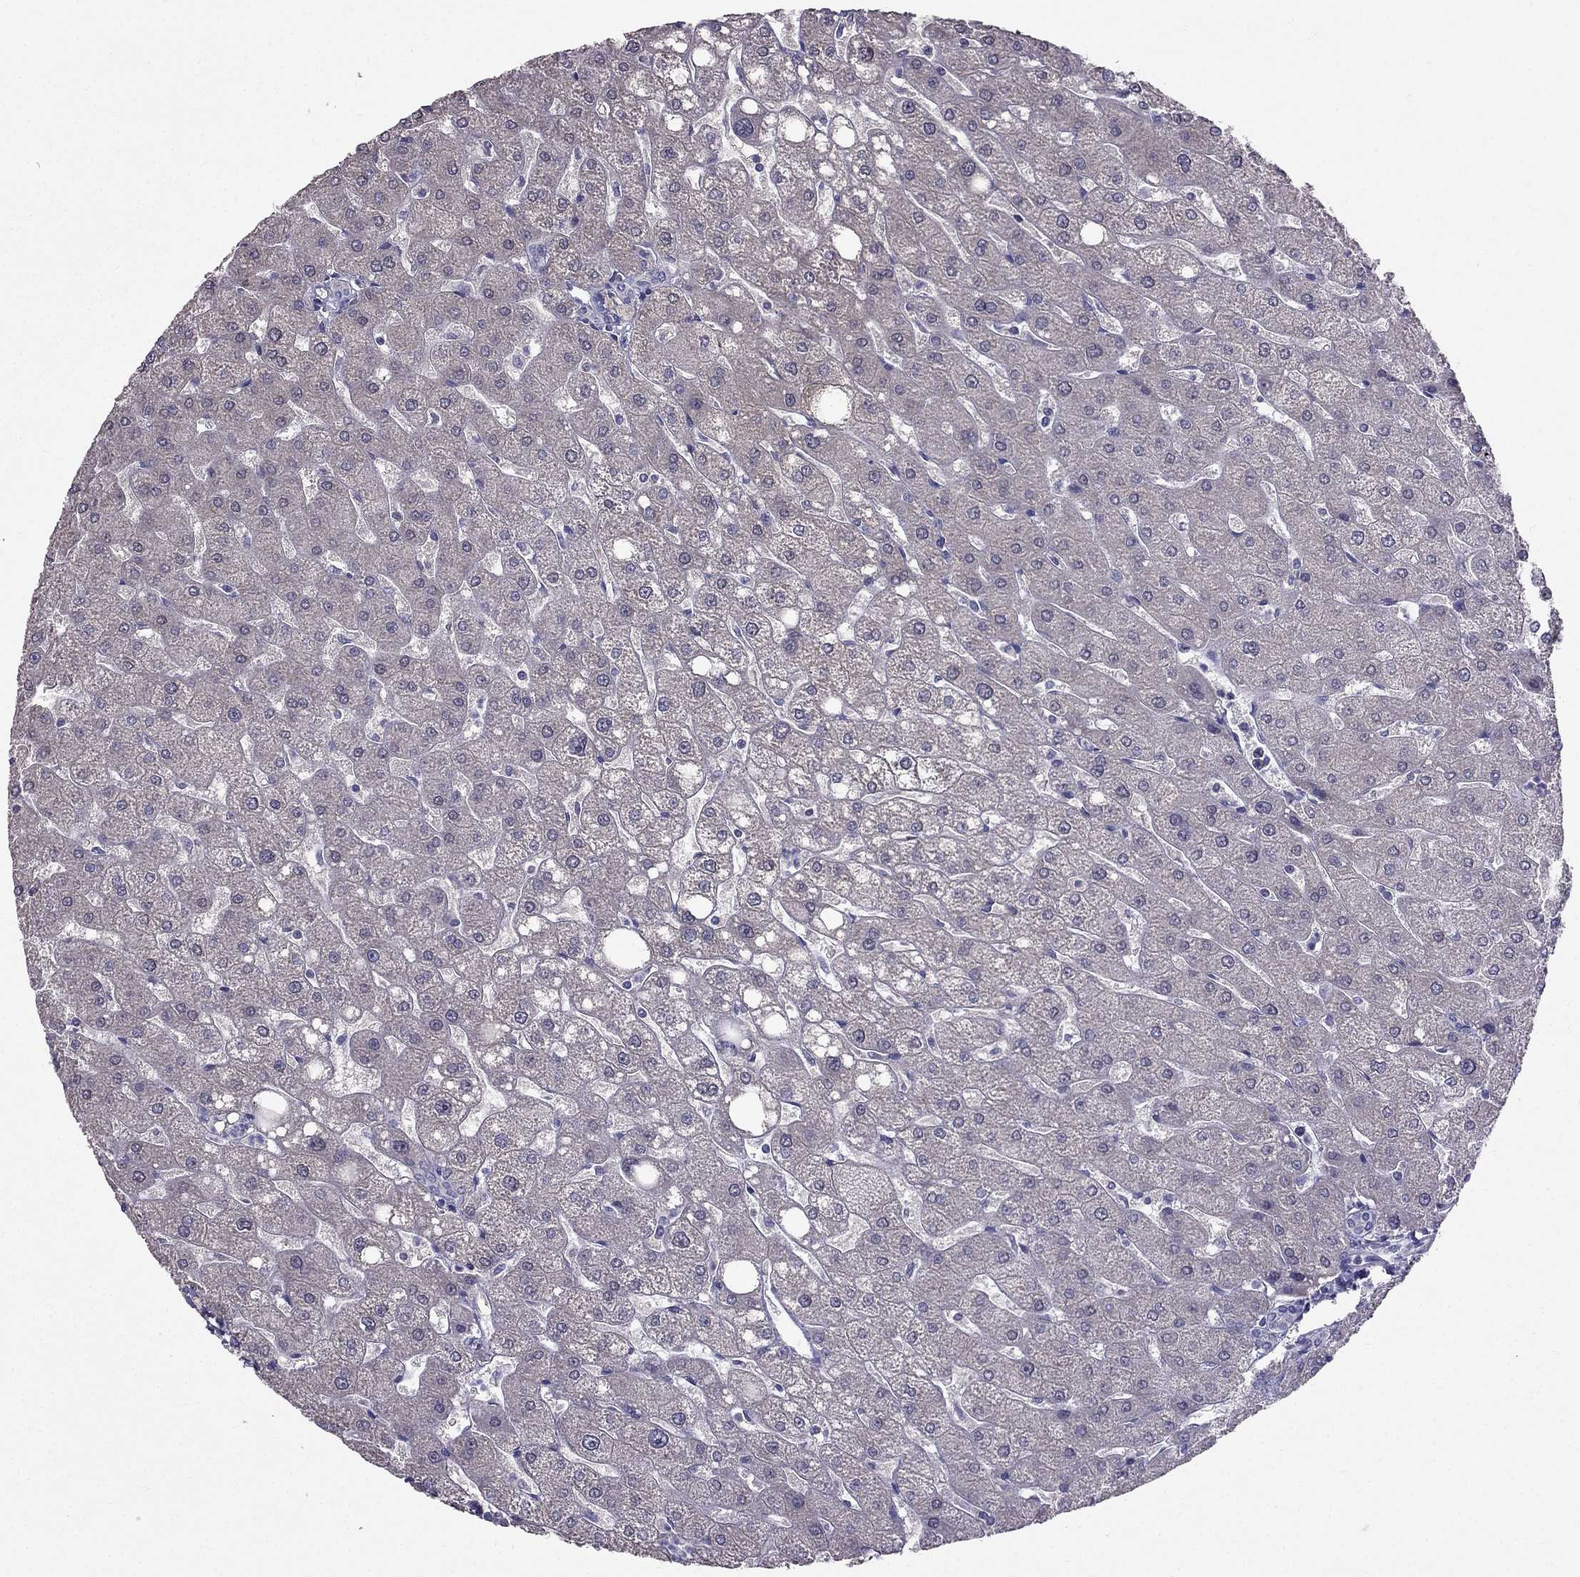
{"staining": {"intensity": "negative", "quantity": "none", "location": "none"}, "tissue": "liver", "cell_type": "Cholangiocytes", "image_type": "normal", "snomed": [{"axis": "morphology", "description": "Normal tissue, NOS"}, {"axis": "topography", "description": "Liver"}], "caption": "An immunohistochemistry image of benign liver is shown. There is no staining in cholangiocytes of liver. Nuclei are stained in blue.", "gene": "AS3MT", "patient": {"sex": "male", "age": 67}}